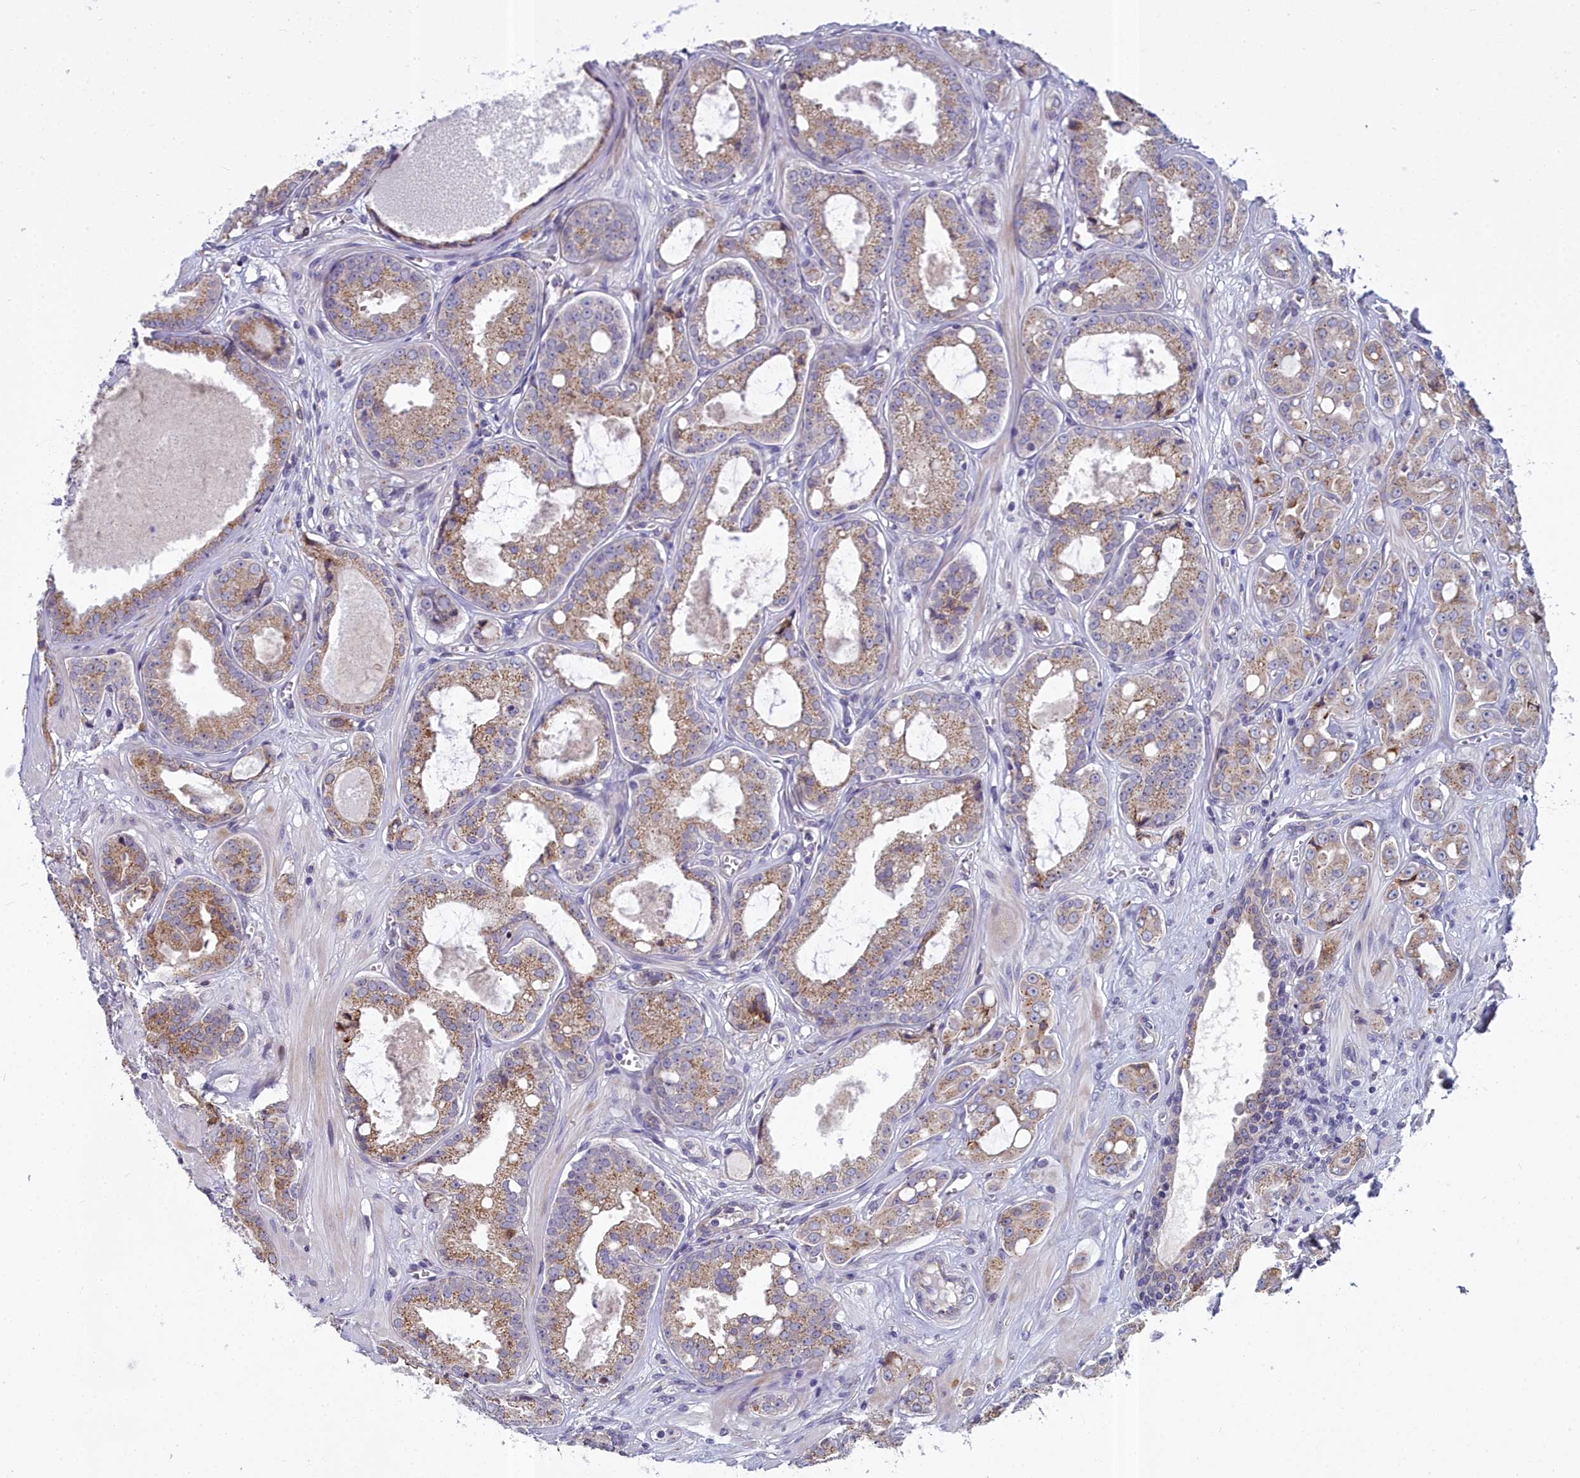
{"staining": {"intensity": "moderate", "quantity": ">75%", "location": "cytoplasmic/membranous"}, "tissue": "prostate cancer", "cell_type": "Tumor cells", "image_type": "cancer", "snomed": [{"axis": "morphology", "description": "Adenocarcinoma, High grade"}, {"axis": "topography", "description": "Prostate"}], "caption": "A micrograph of adenocarcinoma (high-grade) (prostate) stained for a protein shows moderate cytoplasmic/membranous brown staining in tumor cells.", "gene": "WDPCP", "patient": {"sex": "male", "age": 74}}